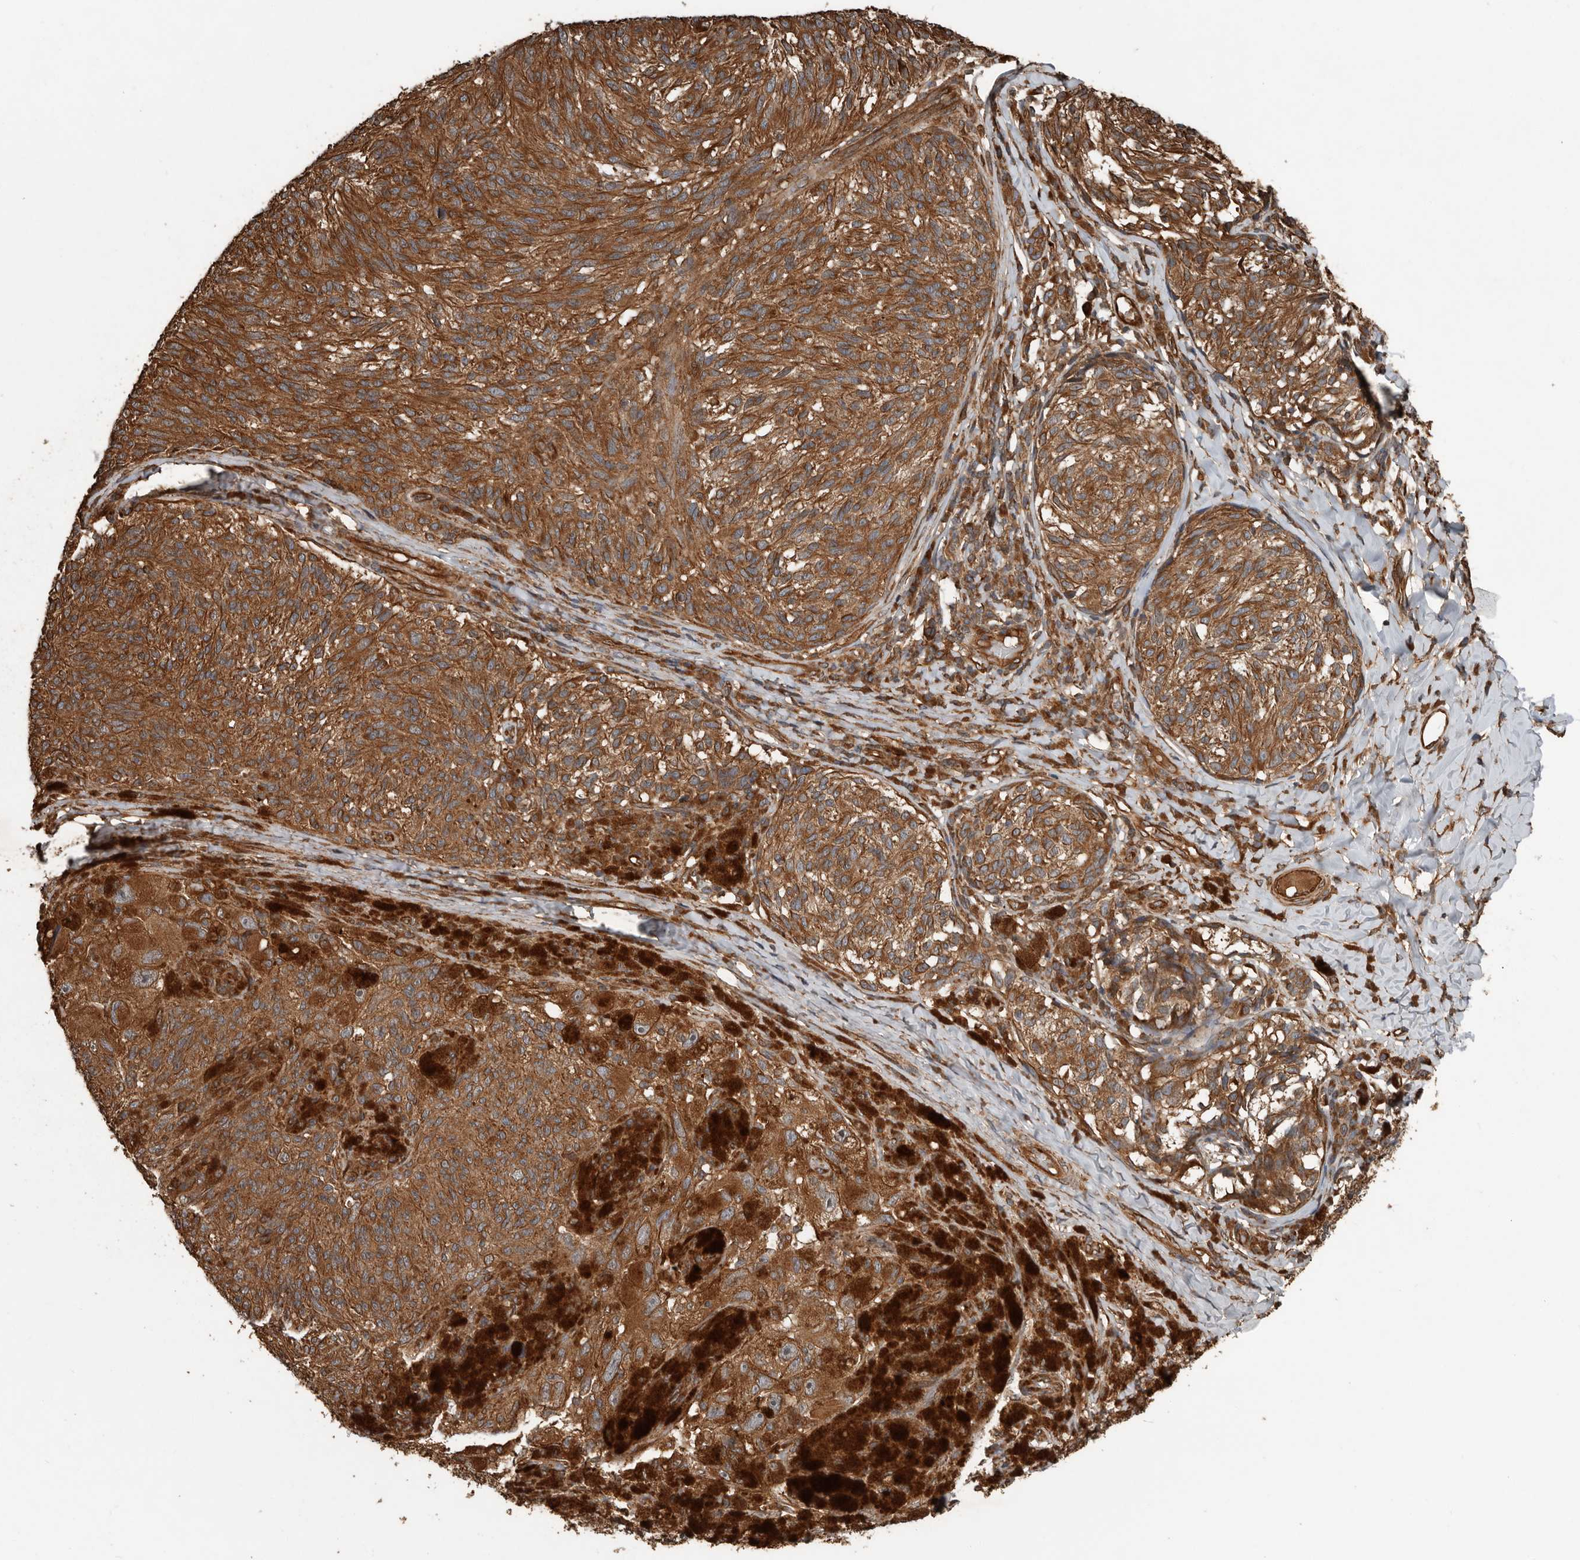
{"staining": {"intensity": "moderate", "quantity": ">75%", "location": "cytoplasmic/membranous"}, "tissue": "melanoma", "cell_type": "Tumor cells", "image_type": "cancer", "snomed": [{"axis": "morphology", "description": "Malignant melanoma, NOS"}, {"axis": "topography", "description": "Skin"}], "caption": "High-magnification brightfield microscopy of malignant melanoma stained with DAB (3,3'-diaminobenzidine) (brown) and counterstained with hematoxylin (blue). tumor cells exhibit moderate cytoplasmic/membranous staining is identified in approximately>75% of cells.", "gene": "YOD1", "patient": {"sex": "female", "age": 73}}